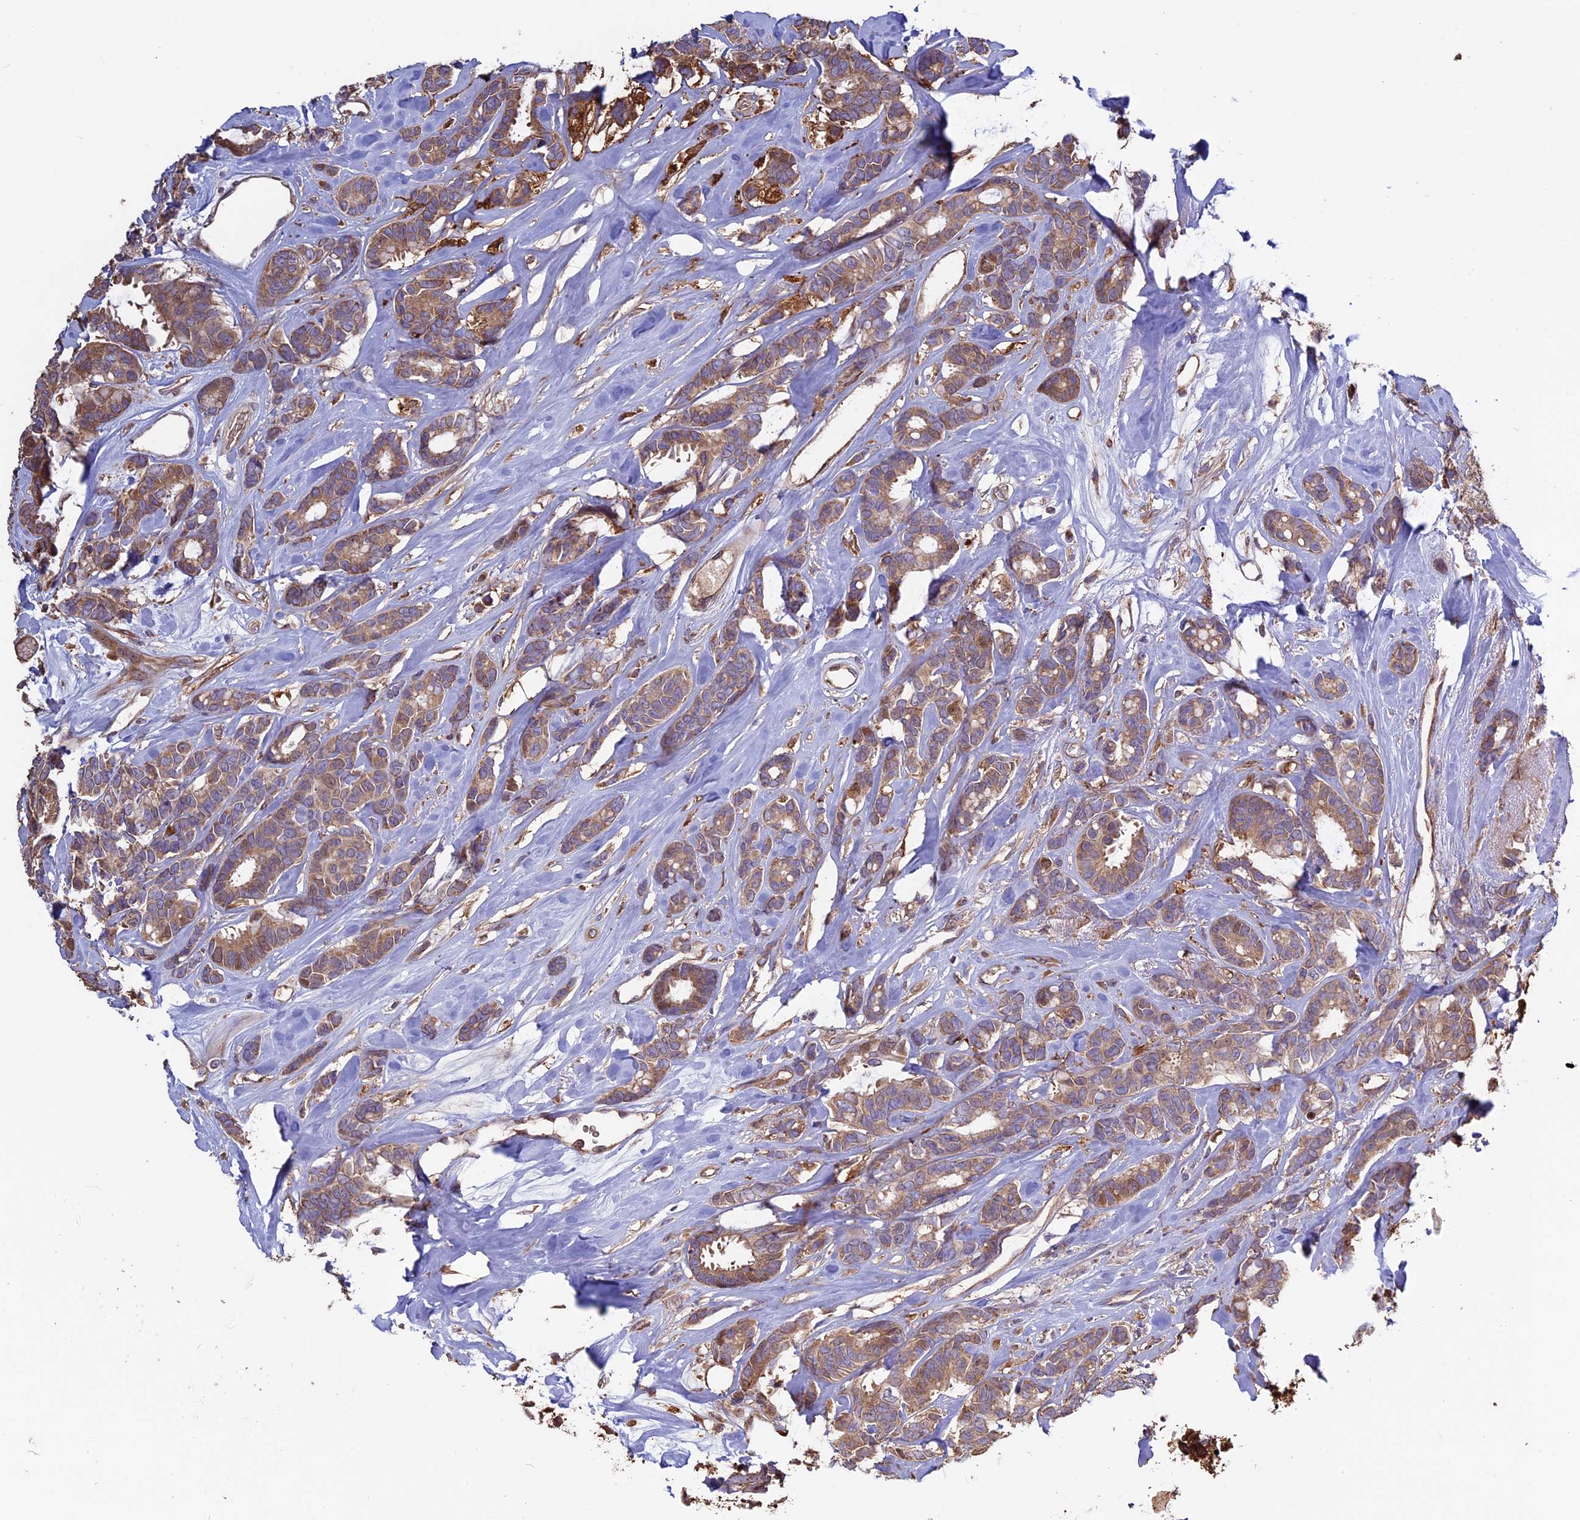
{"staining": {"intensity": "moderate", "quantity": ">75%", "location": "cytoplasmic/membranous"}, "tissue": "breast cancer", "cell_type": "Tumor cells", "image_type": "cancer", "snomed": [{"axis": "morphology", "description": "Duct carcinoma"}, {"axis": "topography", "description": "Breast"}], "caption": "A photomicrograph of human infiltrating ductal carcinoma (breast) stained for a protein exhibits moderate cytoplasmic/membranous brown staining in tumor cells. The protein is shown in brown color, while the nuclei are stained blue.", "gene": "VWA3A", "patient": {"sex": "female", "age": 87}}